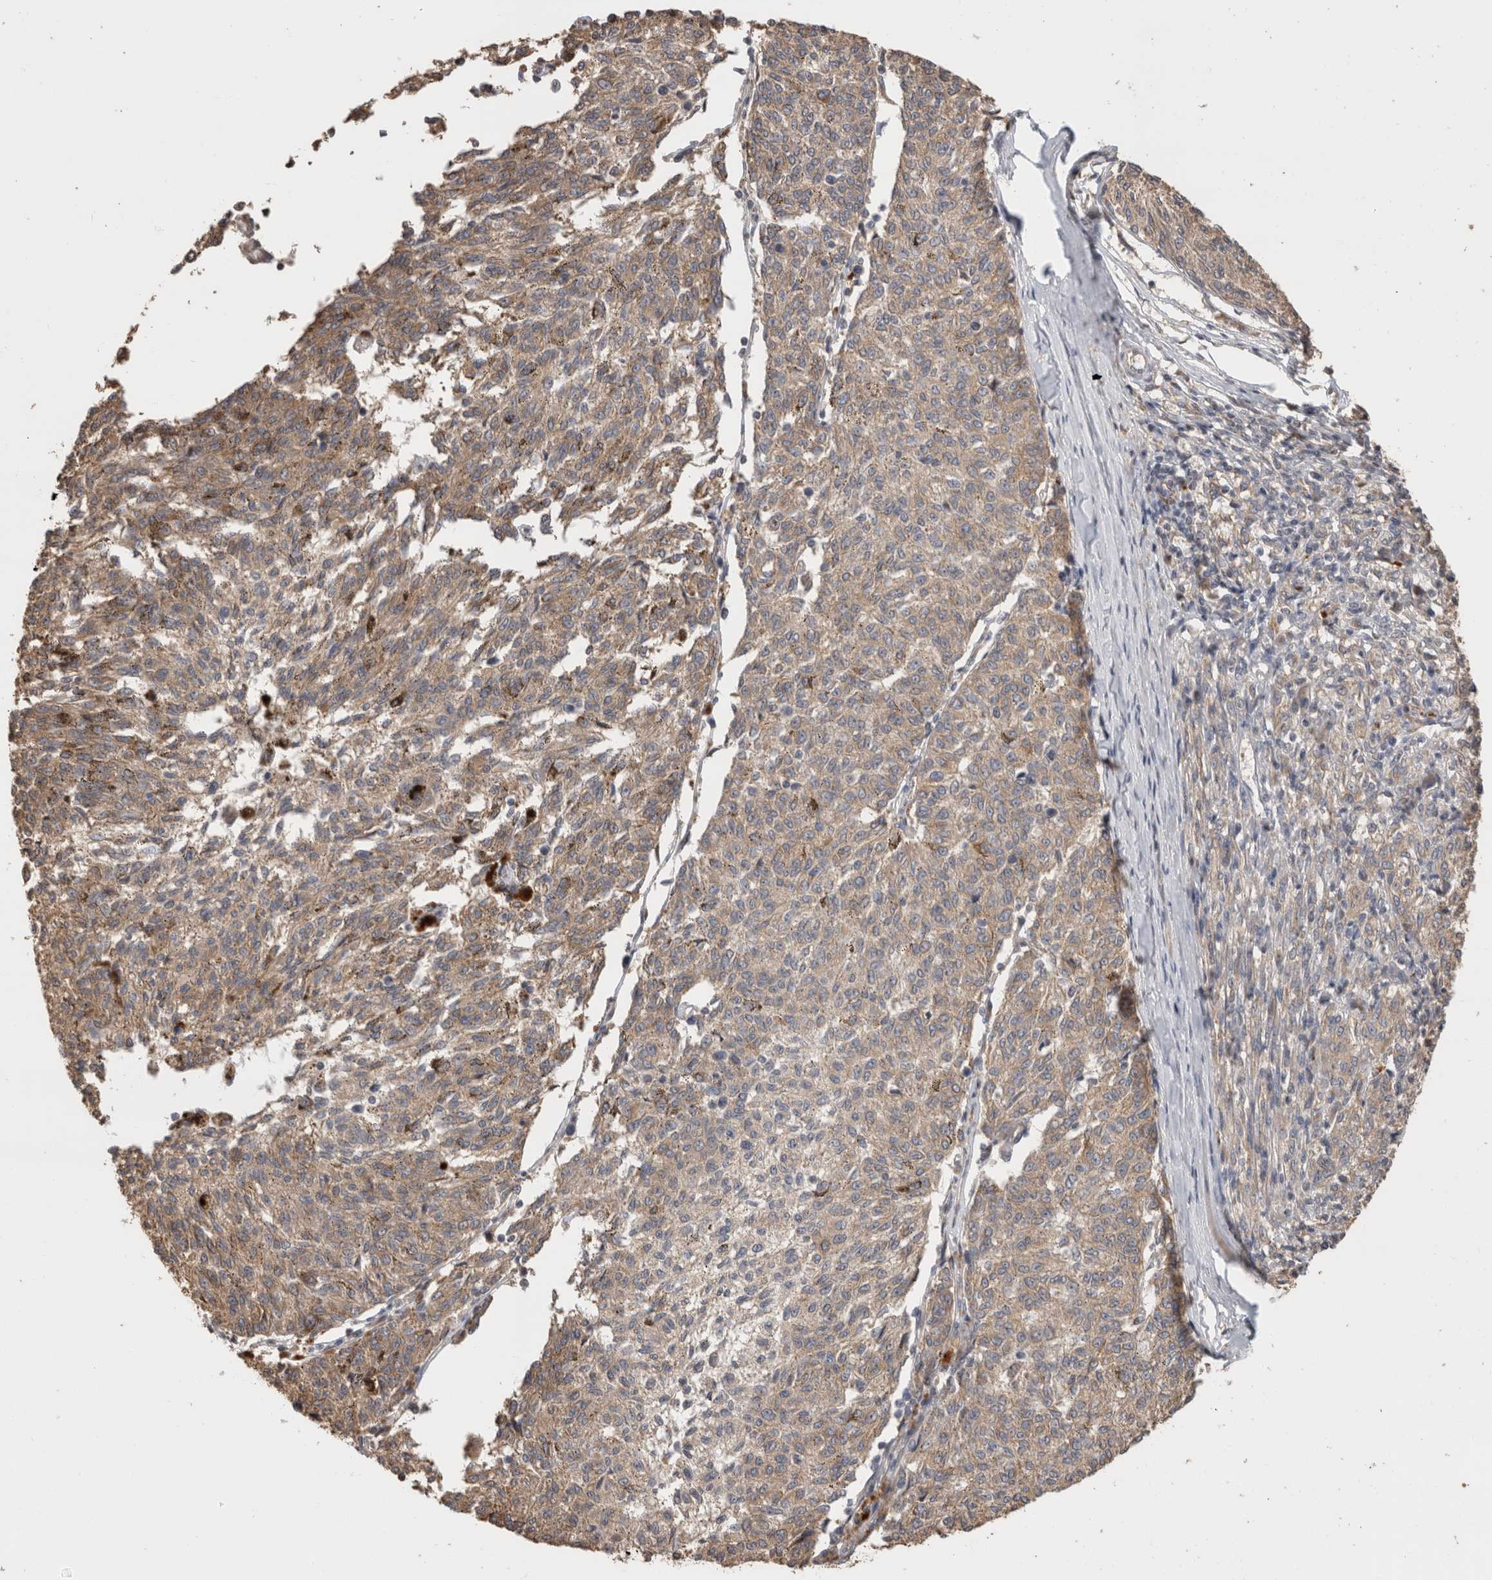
{"staining": {"intensity": "weak", "quantity": ">75%", "location": "cytoplasmic/membranous"}, "tissue": "melanoma", "cell_type": "Tumor cells", "image_type": "cancer", "snomed": [{"axis": "morphology", "description": "Malignant melanoma, NOS"}, {"axis": "topography", "description": "Skin"}], "caption": "This photomicrograph reveals melanoma stained with immunohistochemistry (IHC) to label a protein in brown. The cytoplasmic/membranous of tumor cells show weak positivity for the protein. Nuclei are counter-stained blue.", "gene": "CLIP1", "patient": {"sex": "female", "age": 72}}